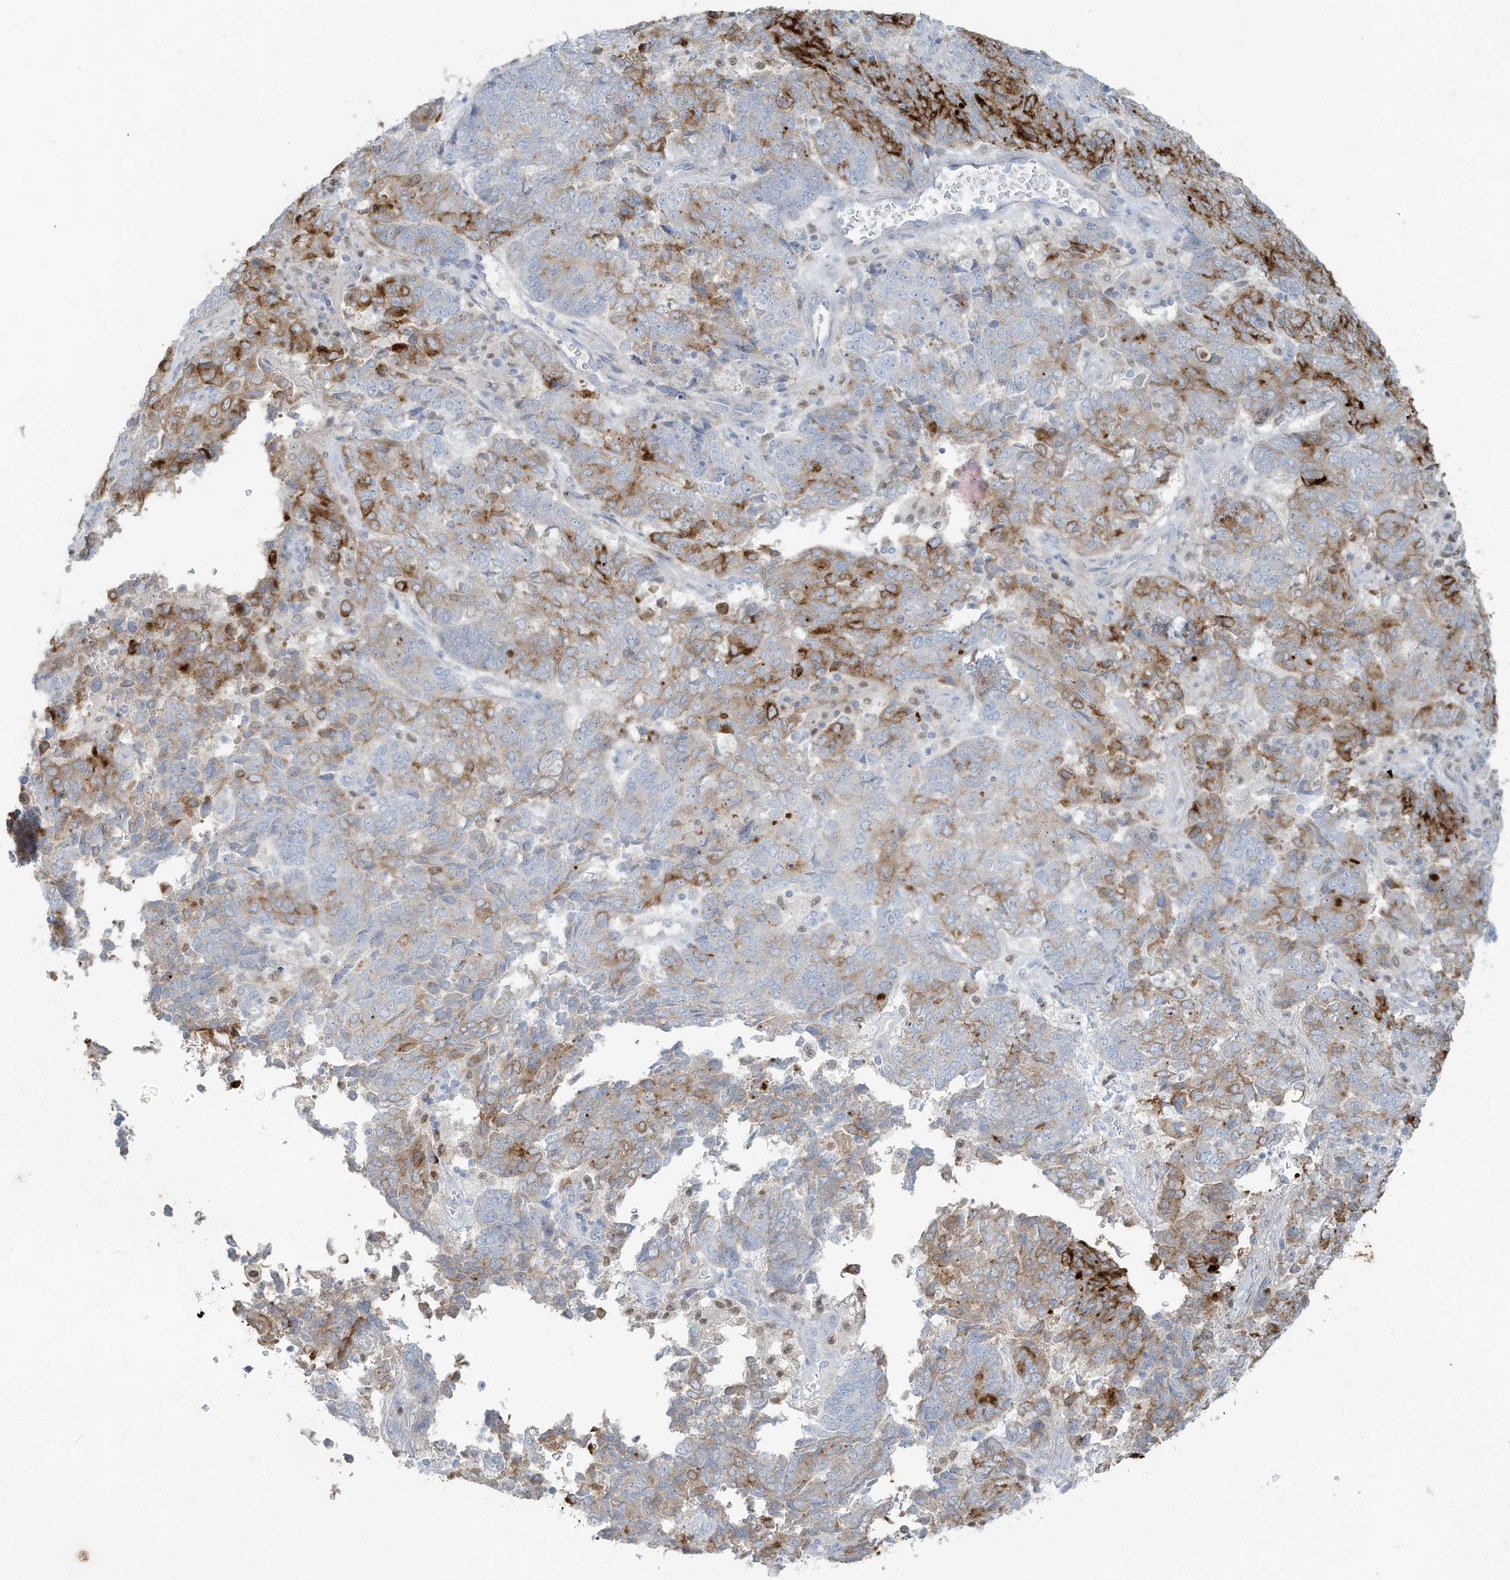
{"staining": {"intensity": "moderate", "quantity": "25%-75%", "location": "cytoplasmic/membranous"}, "tissue": "endometrial cancer", "cell_type": "Tumor cells", "image_type": "cancer", "snomed": [{"axis": "morphology", "description": "Adenocarcinoma, NOS"}, {"axis": "topography", "description": "Endometrium"}], "caption": "Immunohistochemical staining of human endometrial adenocarcinoma exhibits medium levels of moderate cytoplasmic/membranous staining in approximately 25%-75% of tumor cells.", "gene": "TUBE1", "patient": {"sex": "female", "age": 80}}